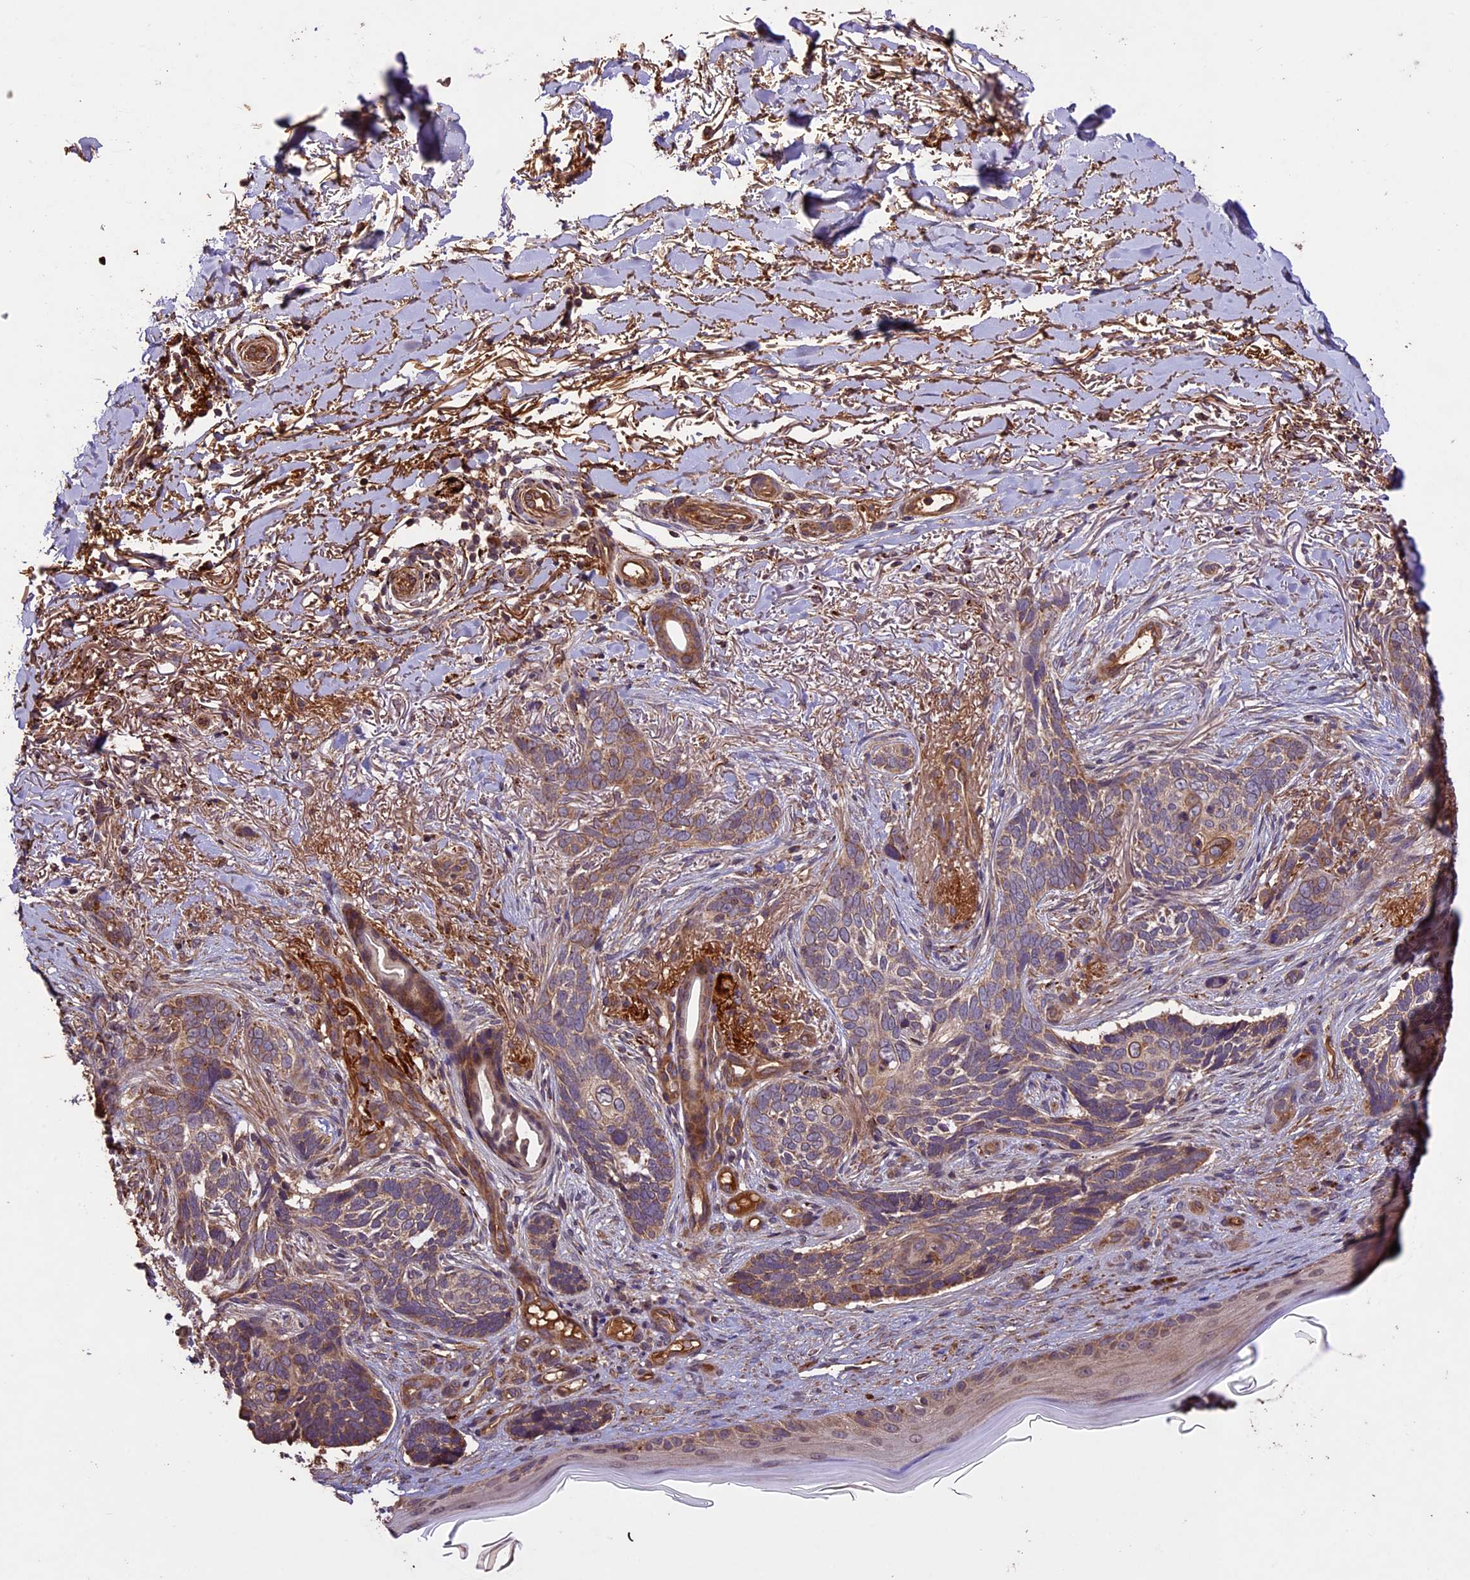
{"staining": {"intensity": "moderate", "quantity": "25%-75%", "location": "cytoplasmic/membranous"}, "tissue": "skin cancer", "cell_type": "Tumor cells", "image_type": "cancer", "snomed": [{"axis": "morphology", "description": "Normal tissue, NOS"}, {"axis": "morphology", "description": "Basal cell carcinoma"}, {"axis": "topography", "description": "Skin"}], "caption": "IHC of human basal cell carcinoma (skin) shows medium levels of moderate cytoplasmic/membranous staining in approximately 25%-75% of tumor cells. Using DAB (brown) and hematoxylin (blue) stains, captured at high magnification using brightfield microscopy.", "gene": "CRLF1", "patient": {"sex": "female", "age": 67}}